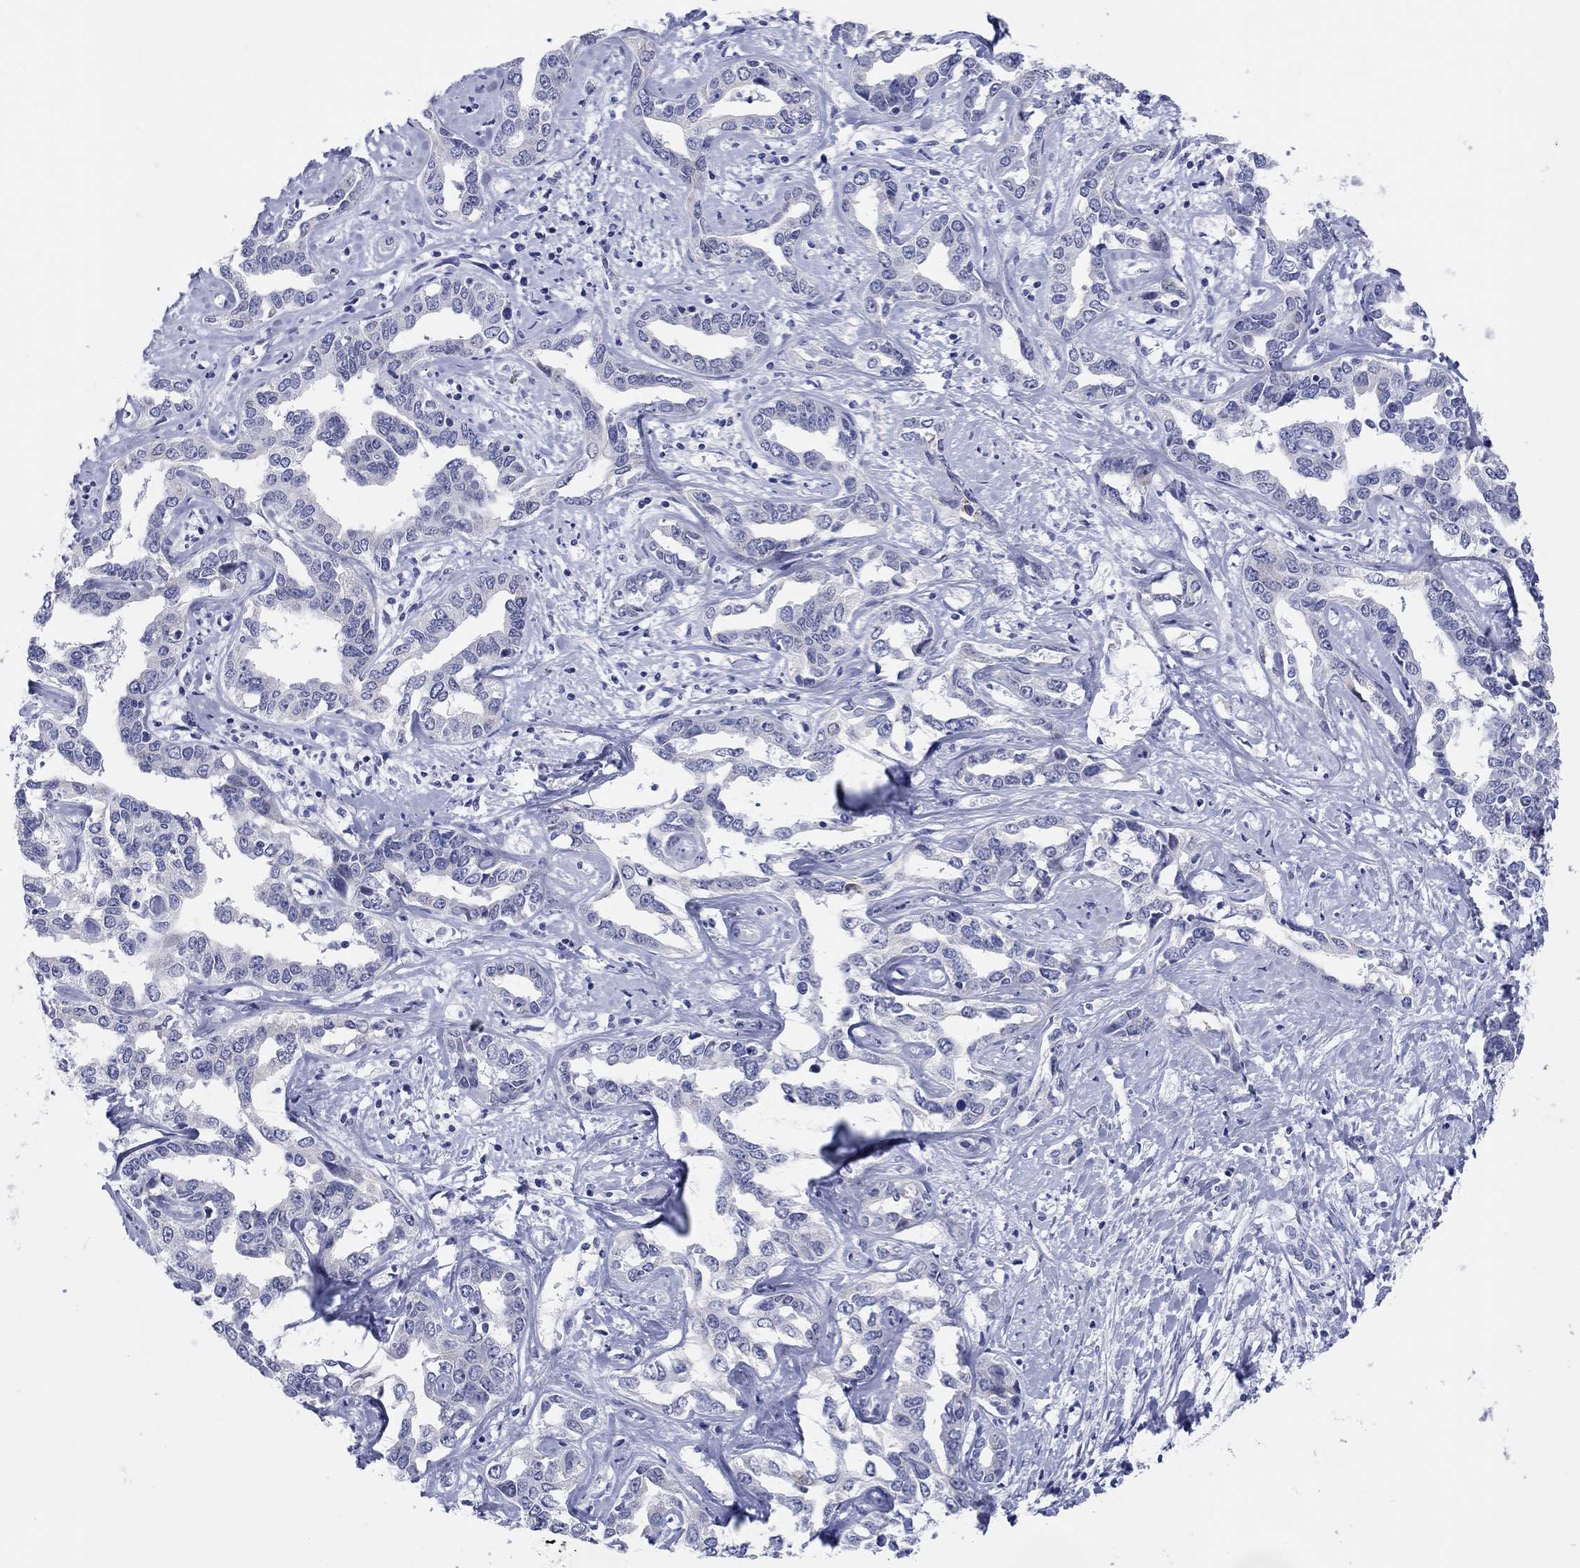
{"staining": {"intensity": "negative", "quantity": "none", "location": "none"}, "tissue": "liver cancer", "cell_type": "Tumor cells", "image_type": "cancer", "snomed": [{"axis": "morphology", "description": "Cholangiocarcinoma"}, {"axis": "topography", "description": "Liver"}], "caption": "Tumor cells show no significant staining in cholangiocarcinoma (liver). (IHC, brightfield microscopy, high magnification).", "gene": "ERICH3", "patient": {"sex": "male", "age": 59}}